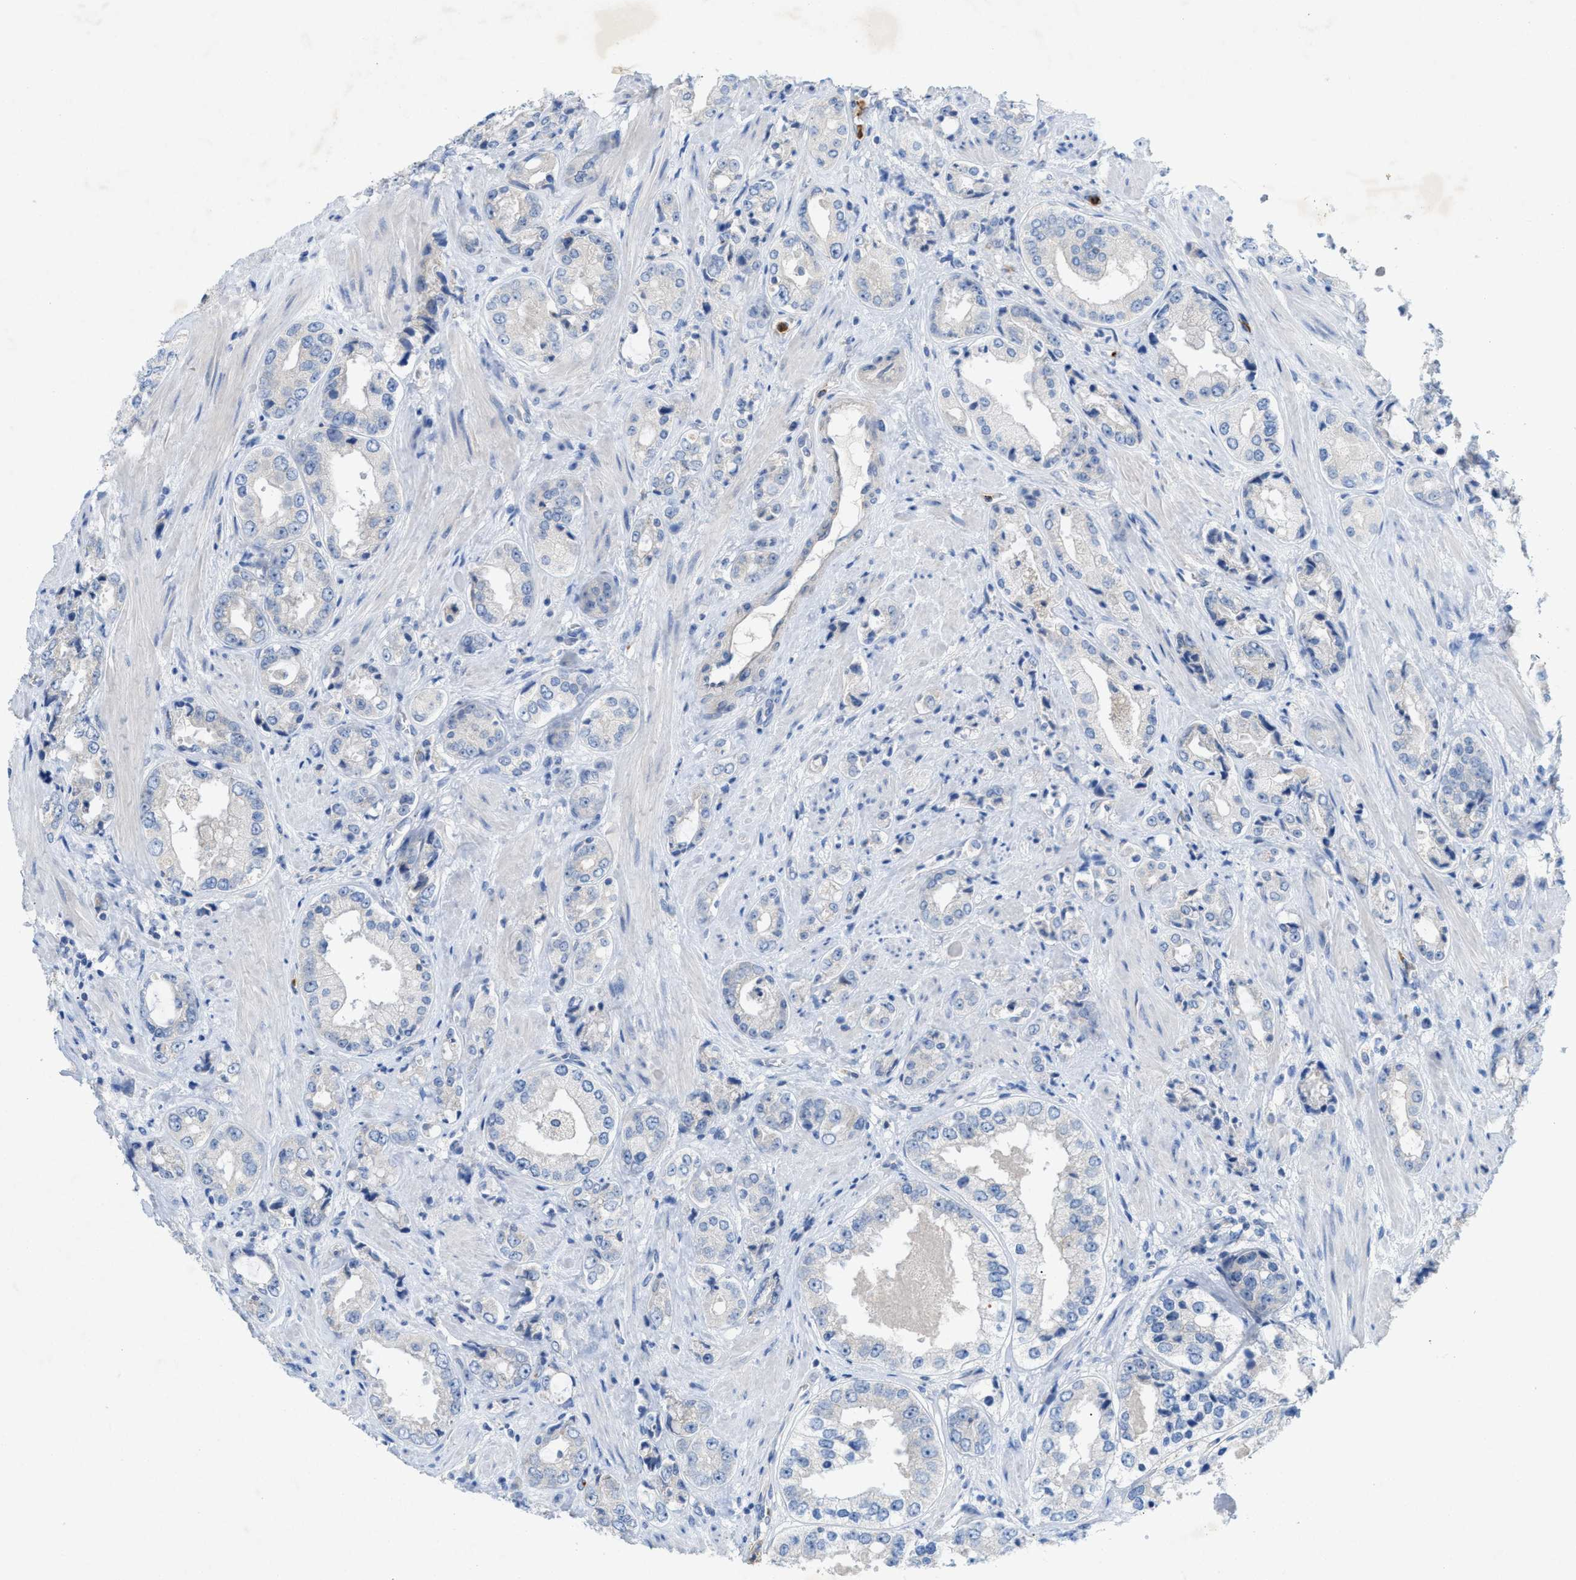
{"staining": {"intensity": "strong", "quantity": "<25%", "location": "cytoplasmic/membranous"}, "tissue": "prostate cancer", "cell_type": "Tumor cells", "image_type": "cancer", "snomed": [{"axis": "morphology", "description": "Adenocarcinoma, High grade"}, {"axis": "topography", "description": "Prostate"}], "caption": "Strong cytoplasmic/membranous positivity for a protein is identified in approximately <25% of tumor cells of prostate cancer (high-grade adenocarcinoma) using immunohistochemistry (IHC).", "gene": "CMTM1", "patient": {"sex": "male", "age": 61}}